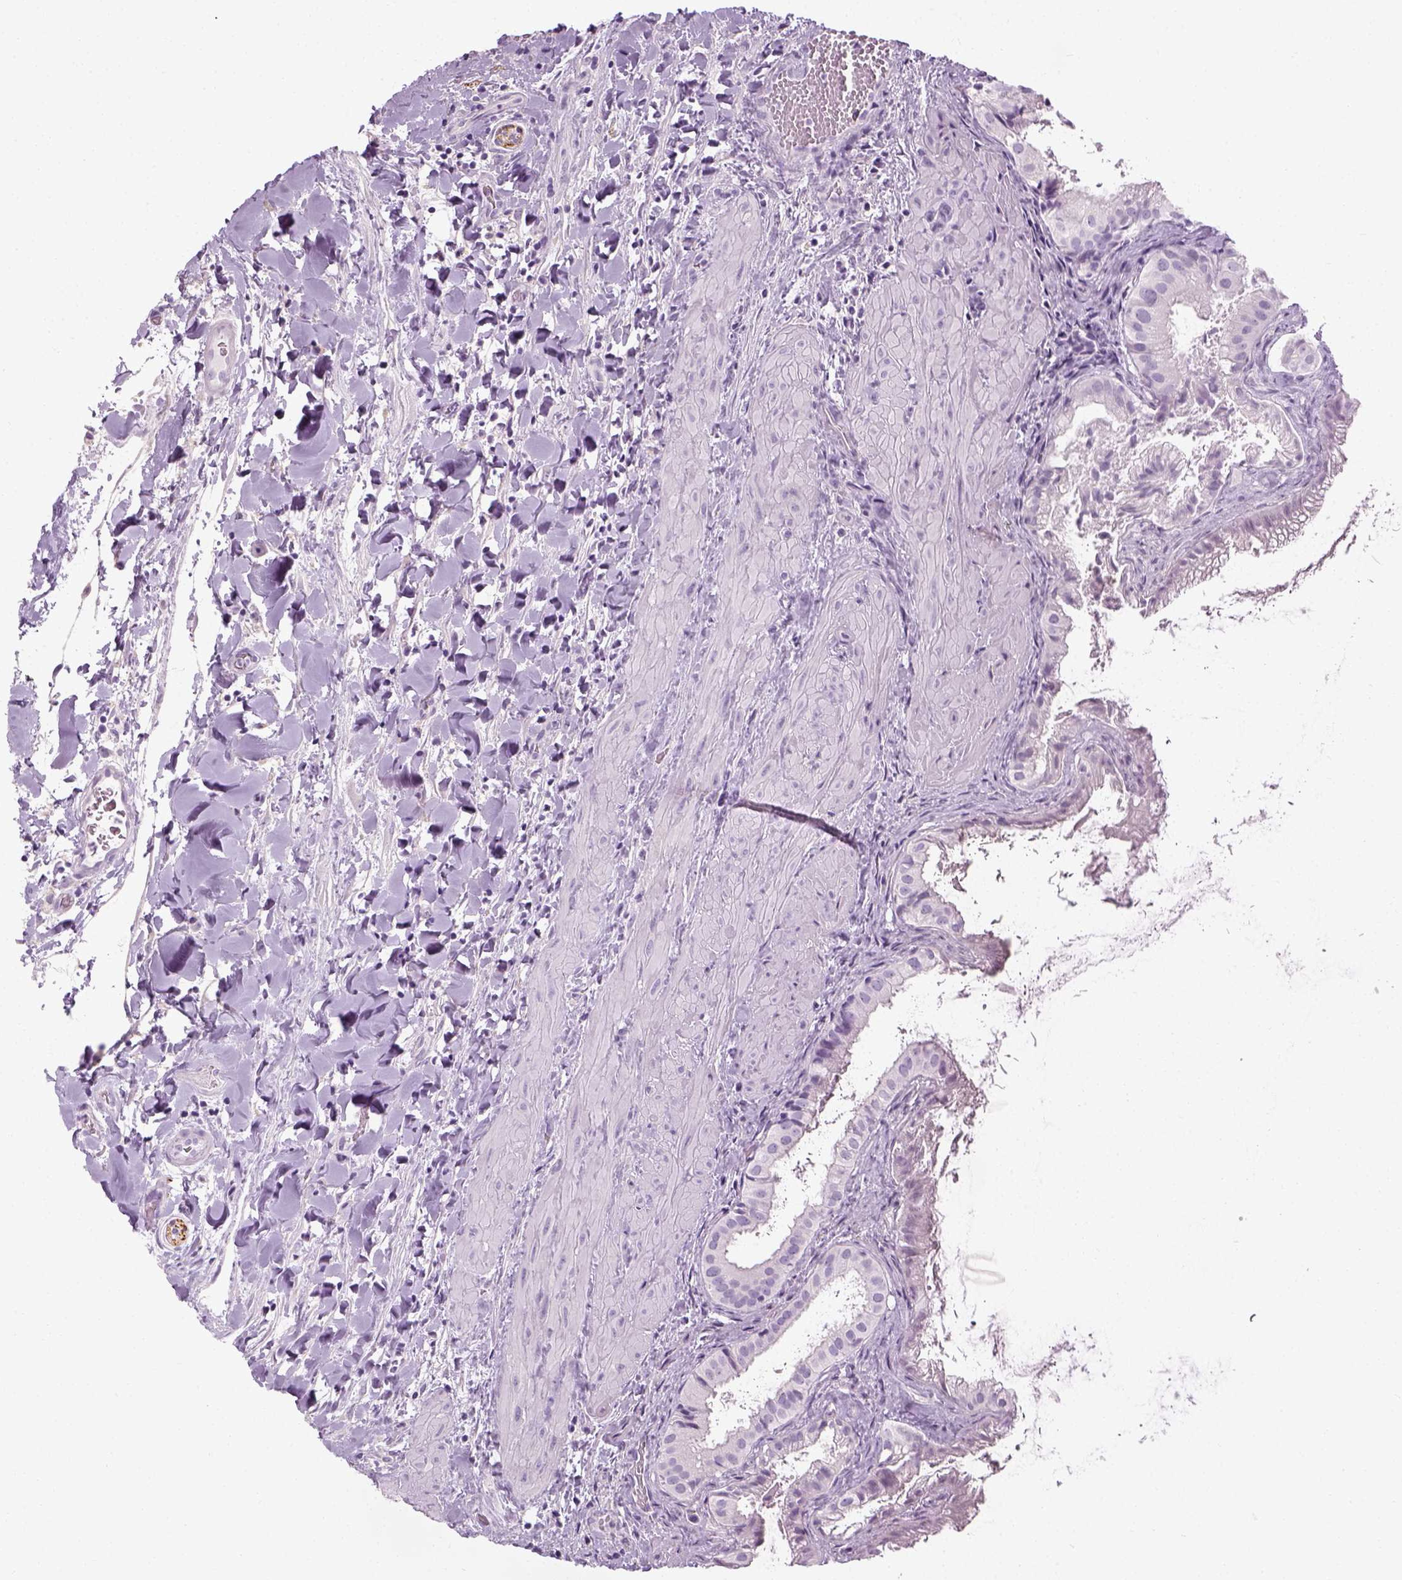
{"staining": {"intensity": "negative", "quantity": "none", "location": "none"}, "tissue": "gallbladder", "cell_type": "Glandular cells", "image_type": "normal", "snomed": [{"axis": "morphology", "description": "Normal tissue, NOS"}, {"axis": "topography", "description": "Gallbladder"}], "caption": "Glandular cells are negative for protein expression in benign human gallbladder. (DAB (3,3'-diaminobenzidine) immunohistochemistry with hematoxylin counter stain).", "gene": "TH", "patient": {"sex": "male", "age": 70}}